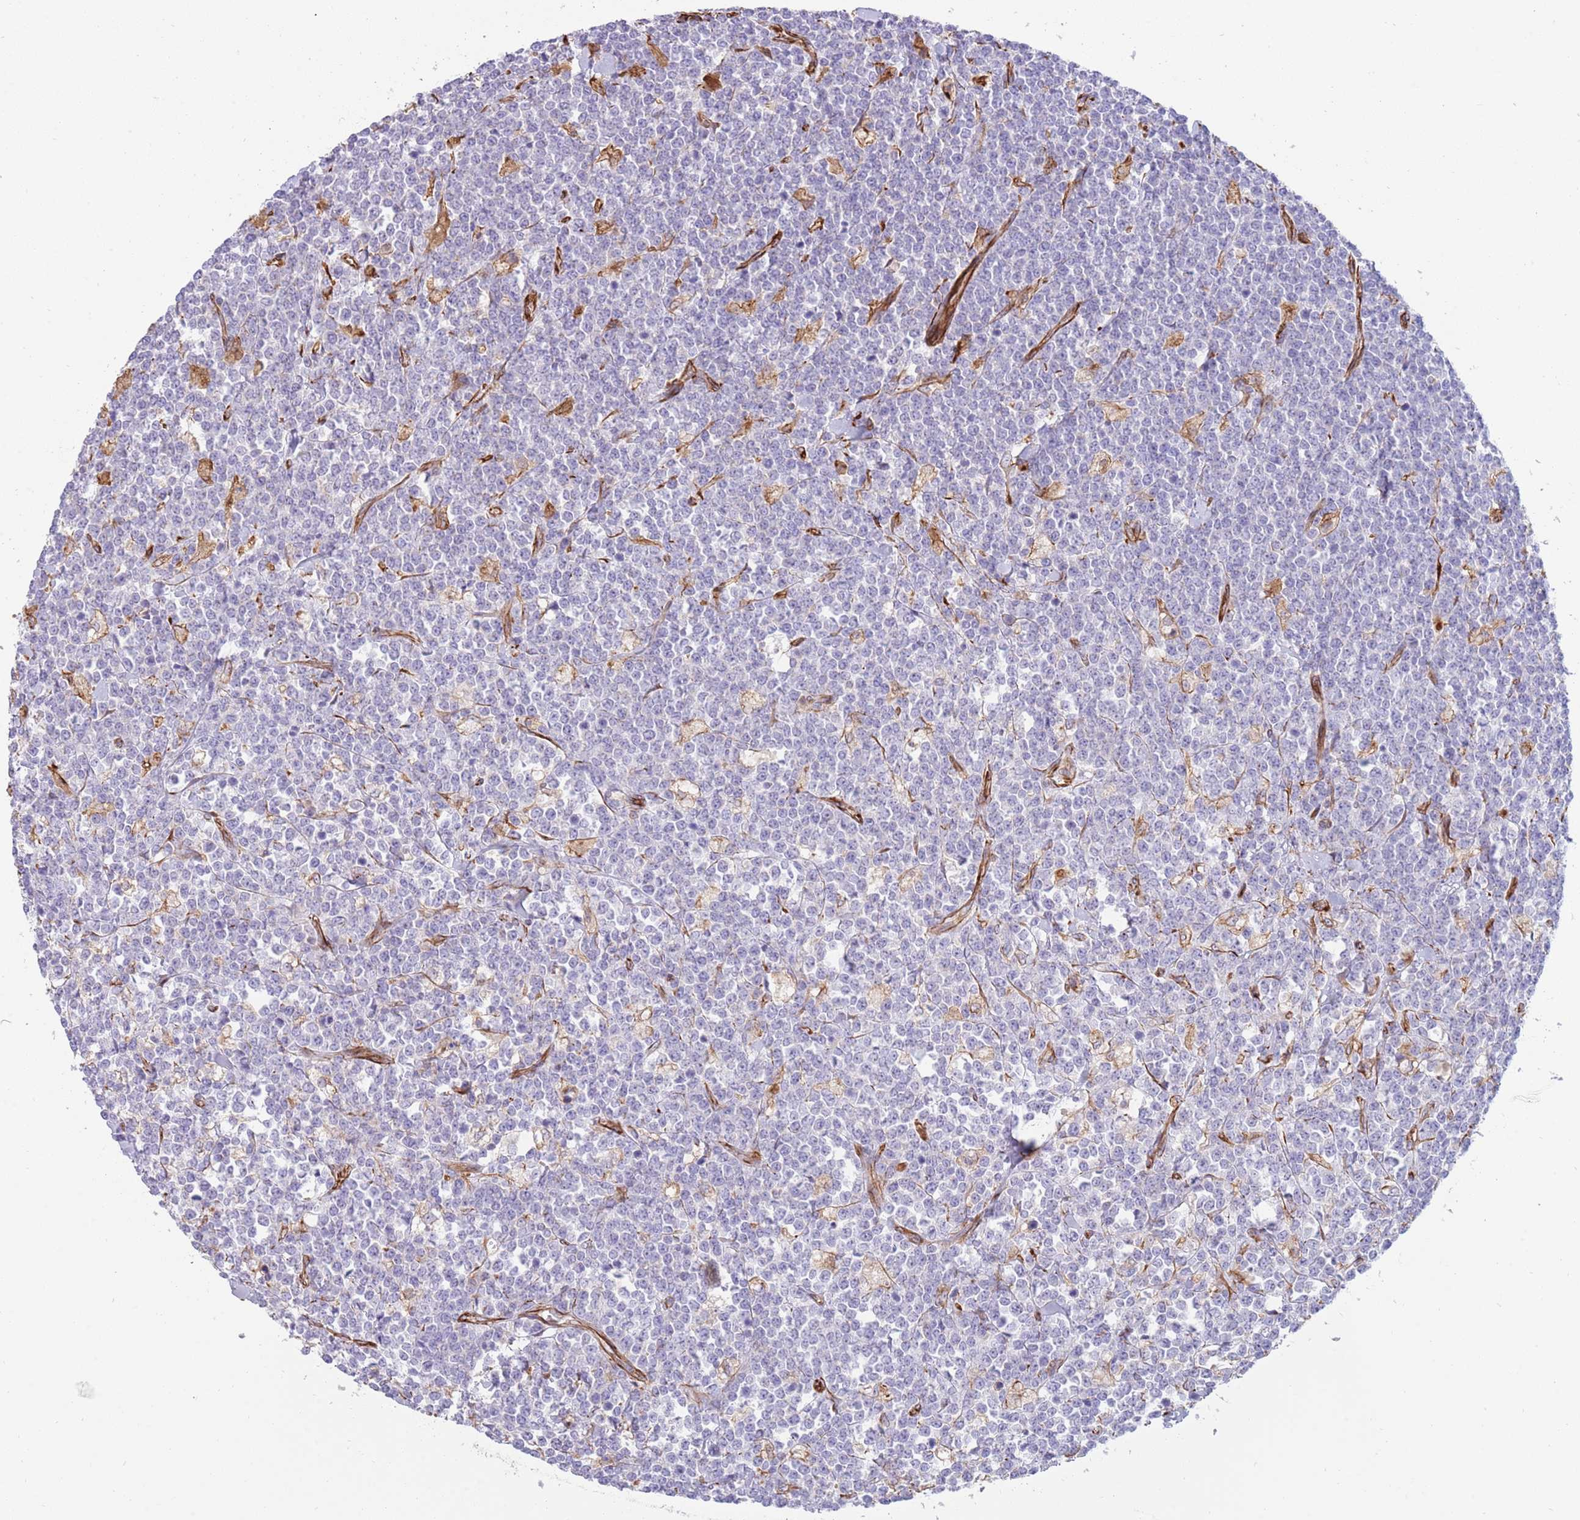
{"staining": {"intensity": "negative", "quantity": "none", "location": "none"}, "tissue": "lymphoma", "cell_type": "Tumor cells", "image_type": "cancer", "snomed": [{"axis": "morphology", "description": "Malignant lymphoma, non-Hodgkin's type, High grade"}, {"axis": "topography", "description": "Small intestine"}], "caption": "Tumor cells show no significant protein positivity in lymphoma. (DAB (3,3'-diaminobenzidine) immunohistochemistry, high magnification).", "gene": "MOGAT1", "patient": {"sex": "male", "age": 8}}